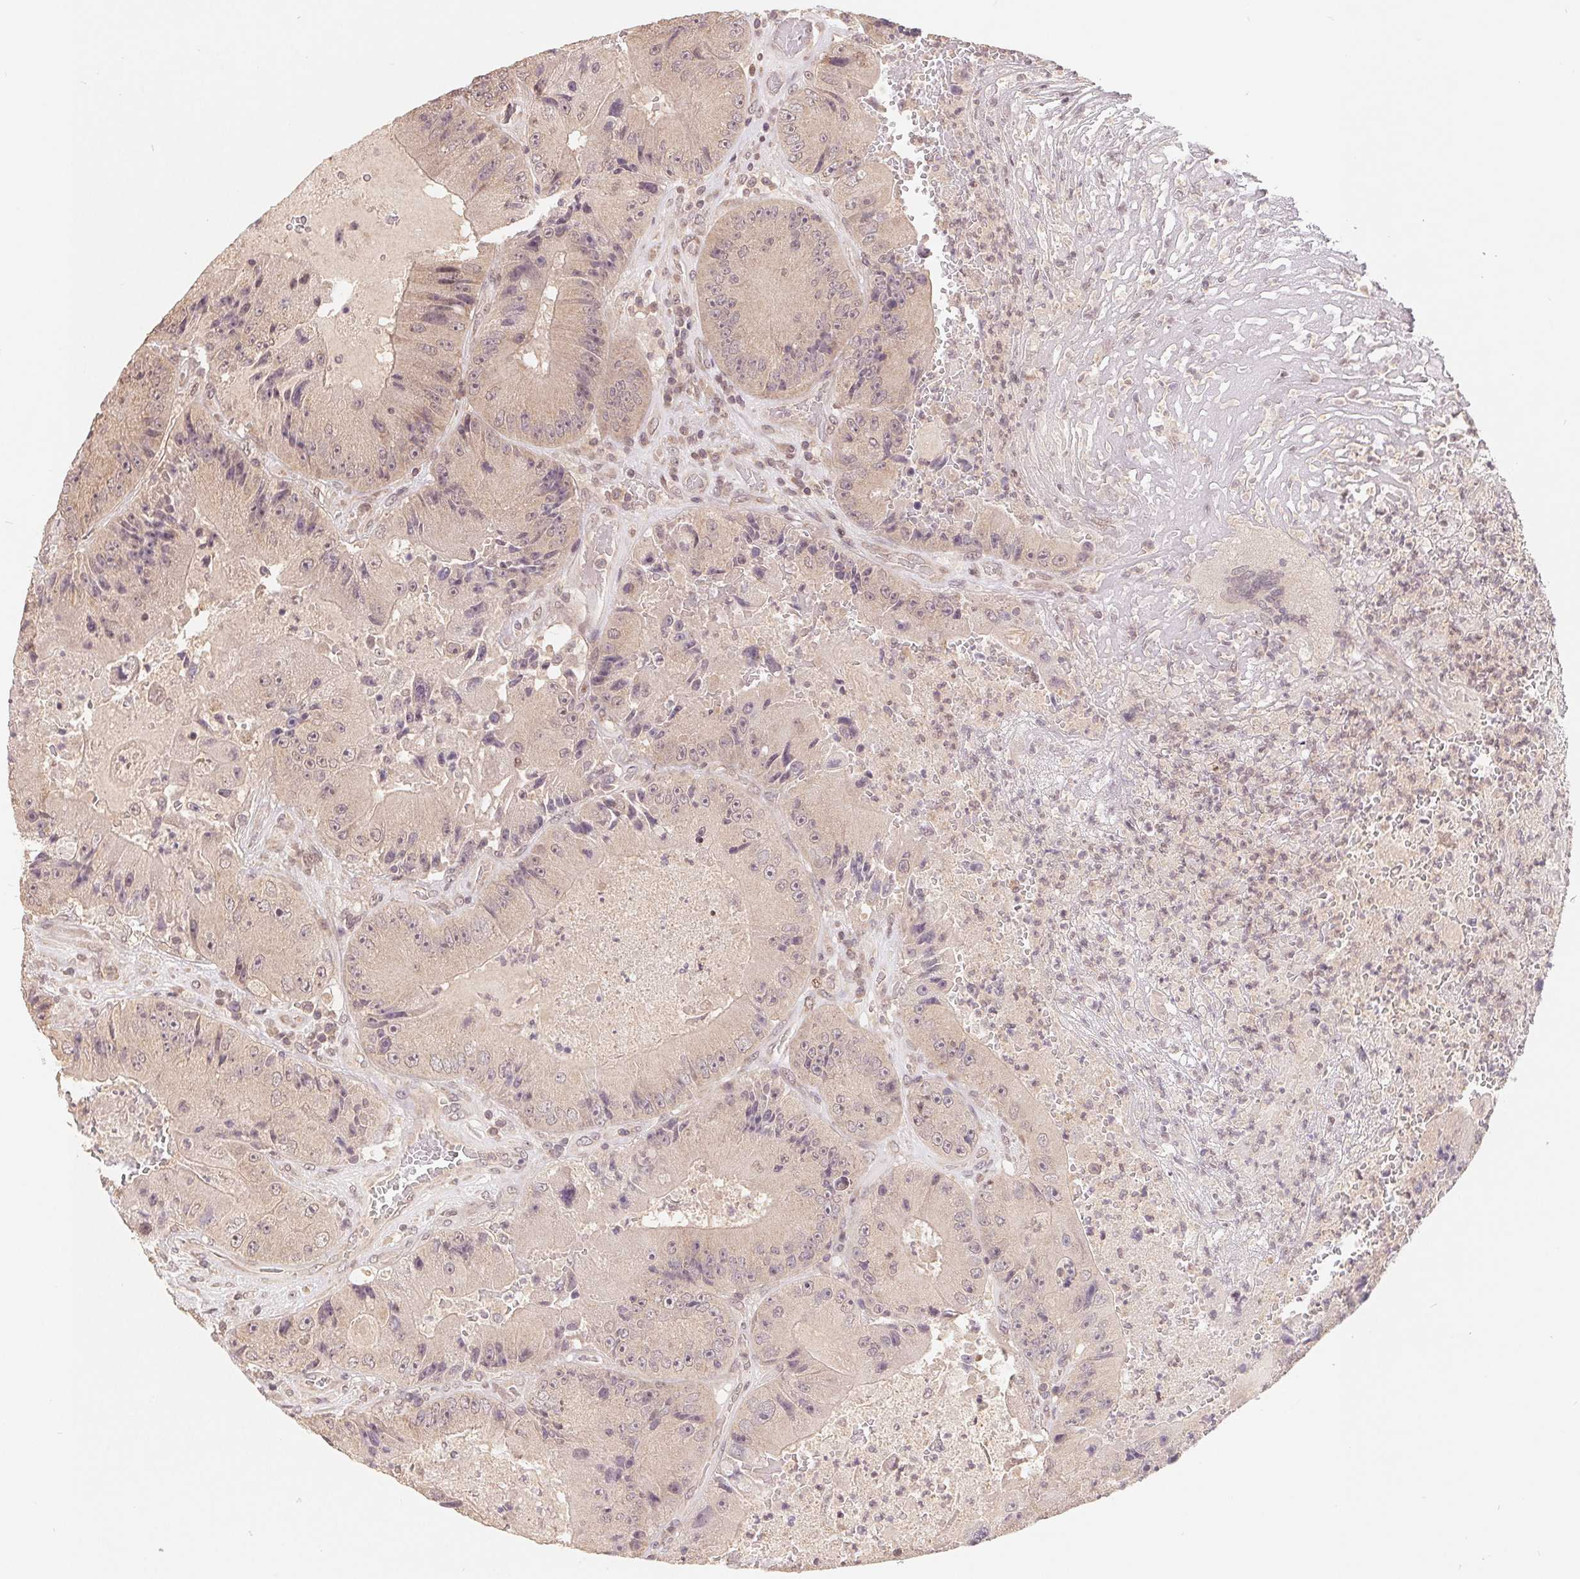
{"staining": {"intensity": "weak", "quantity": "<25%", "location": "cytoplasmic/membranous"}, "tissue": "colorectal cancer", "cell_type": "Tumor cells", "image_type": "cancer", "snomed": [{"axis": "morphology", "description": "Adenocarcinoma, NOS"}, {"axis": "topography", "description": "Colon"}], "caption": "Immunohistochemistry (IHC) histopathology image of colorectal cancer stained for a protein (brown), which demonstrates no expression in tumor cells.", "gene": "HMGN3", "patient": {"sex": "female", "age": 86}}